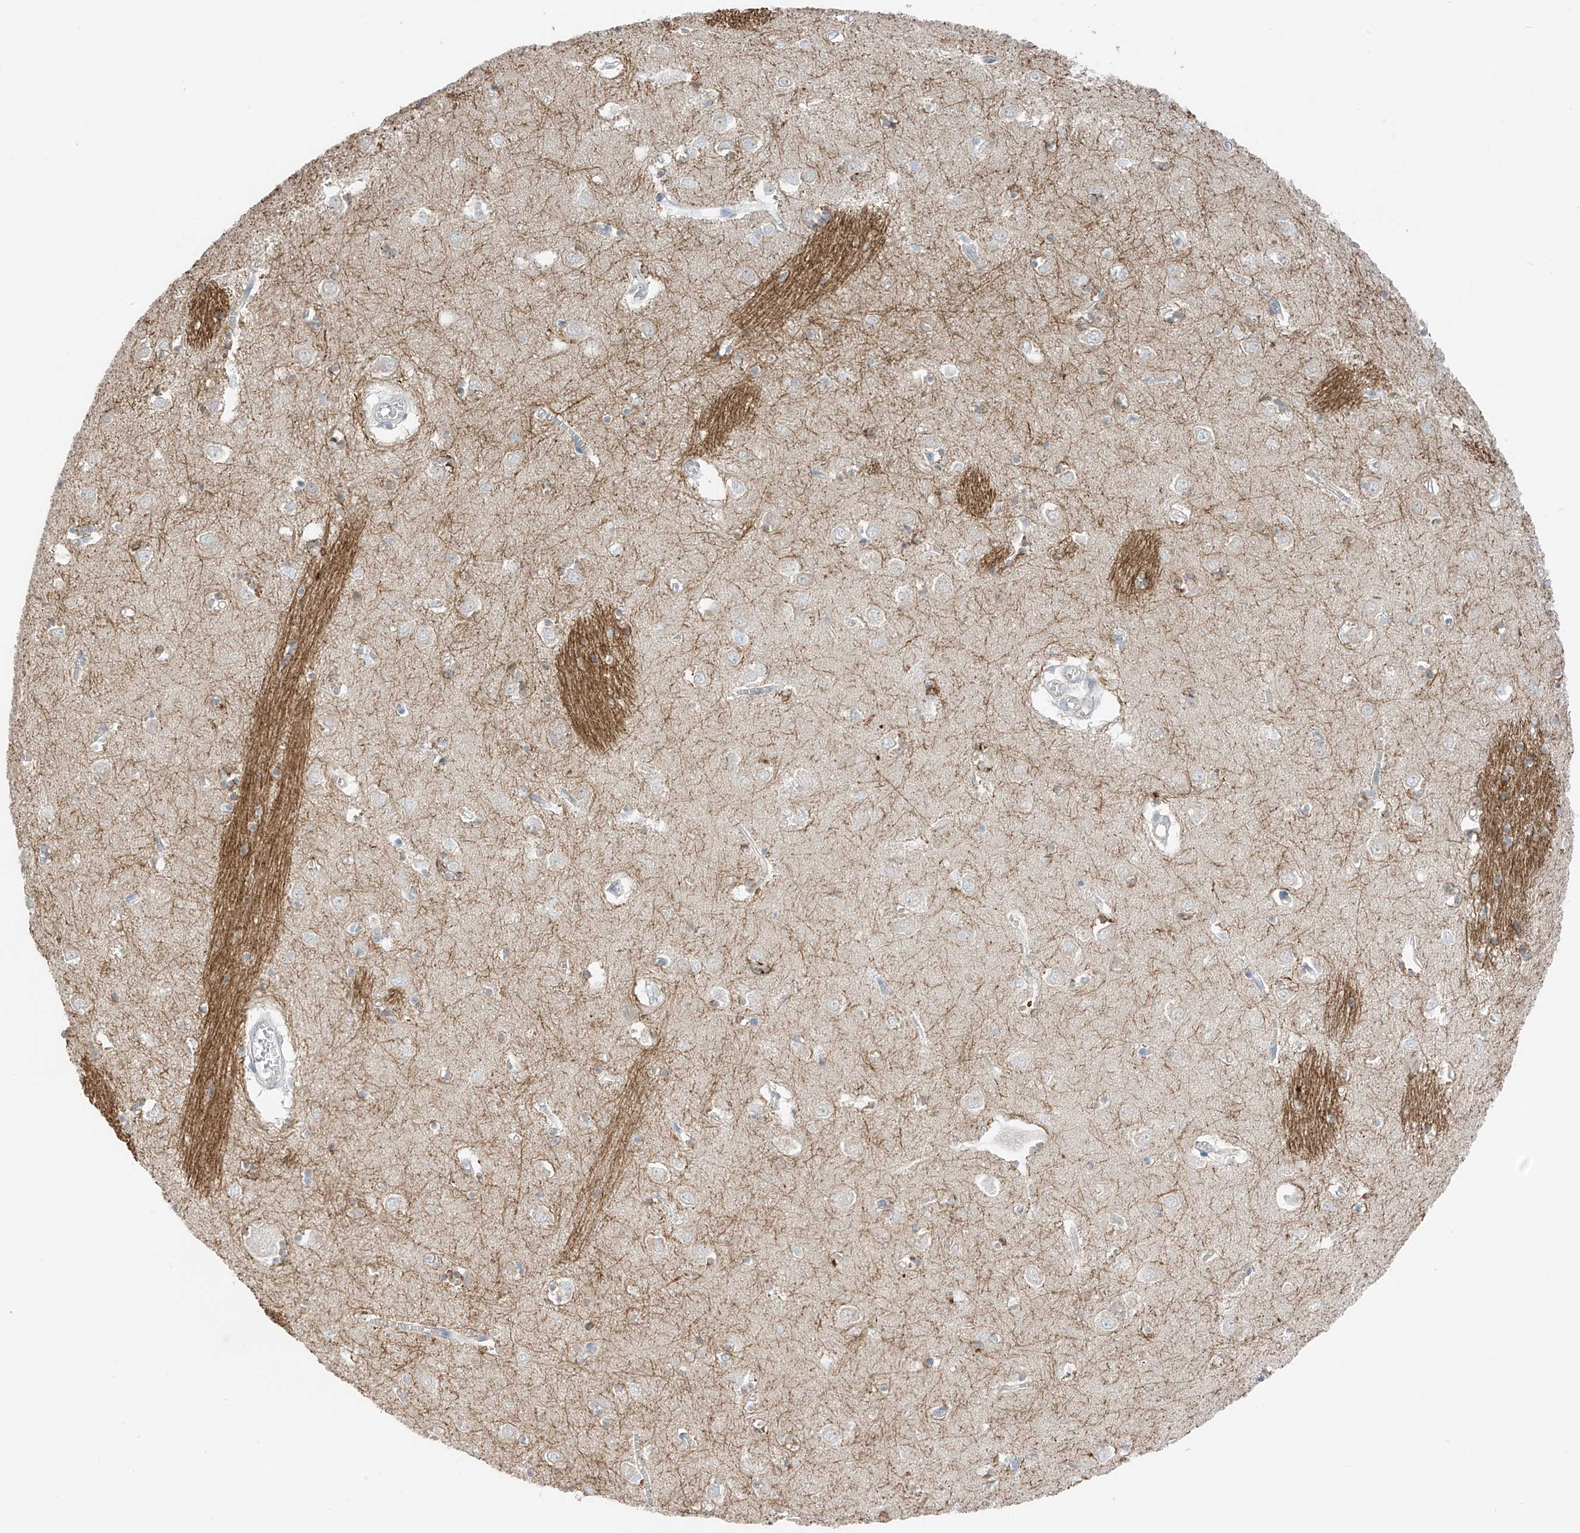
{"staining": {"intensity": "moderate", "quantity": "<25%", "location": "cytoplasmic/membranous"}, "tissue": "caudate", "cell_type": "Glial cells", "image_type": "normal", "snomed": [{"axis": "morphology", "description": "Normal tissue, NOS"}, {"axis": "topography", "description": "Lateral ventricle wall"}], "caption": "Glial cells display low levels of moderate cytoplasmic/membranous expression in about <25% of cells in normal human caudate.", "gene": "NALCN", "patient": {"sex": "male", "age": 70}}